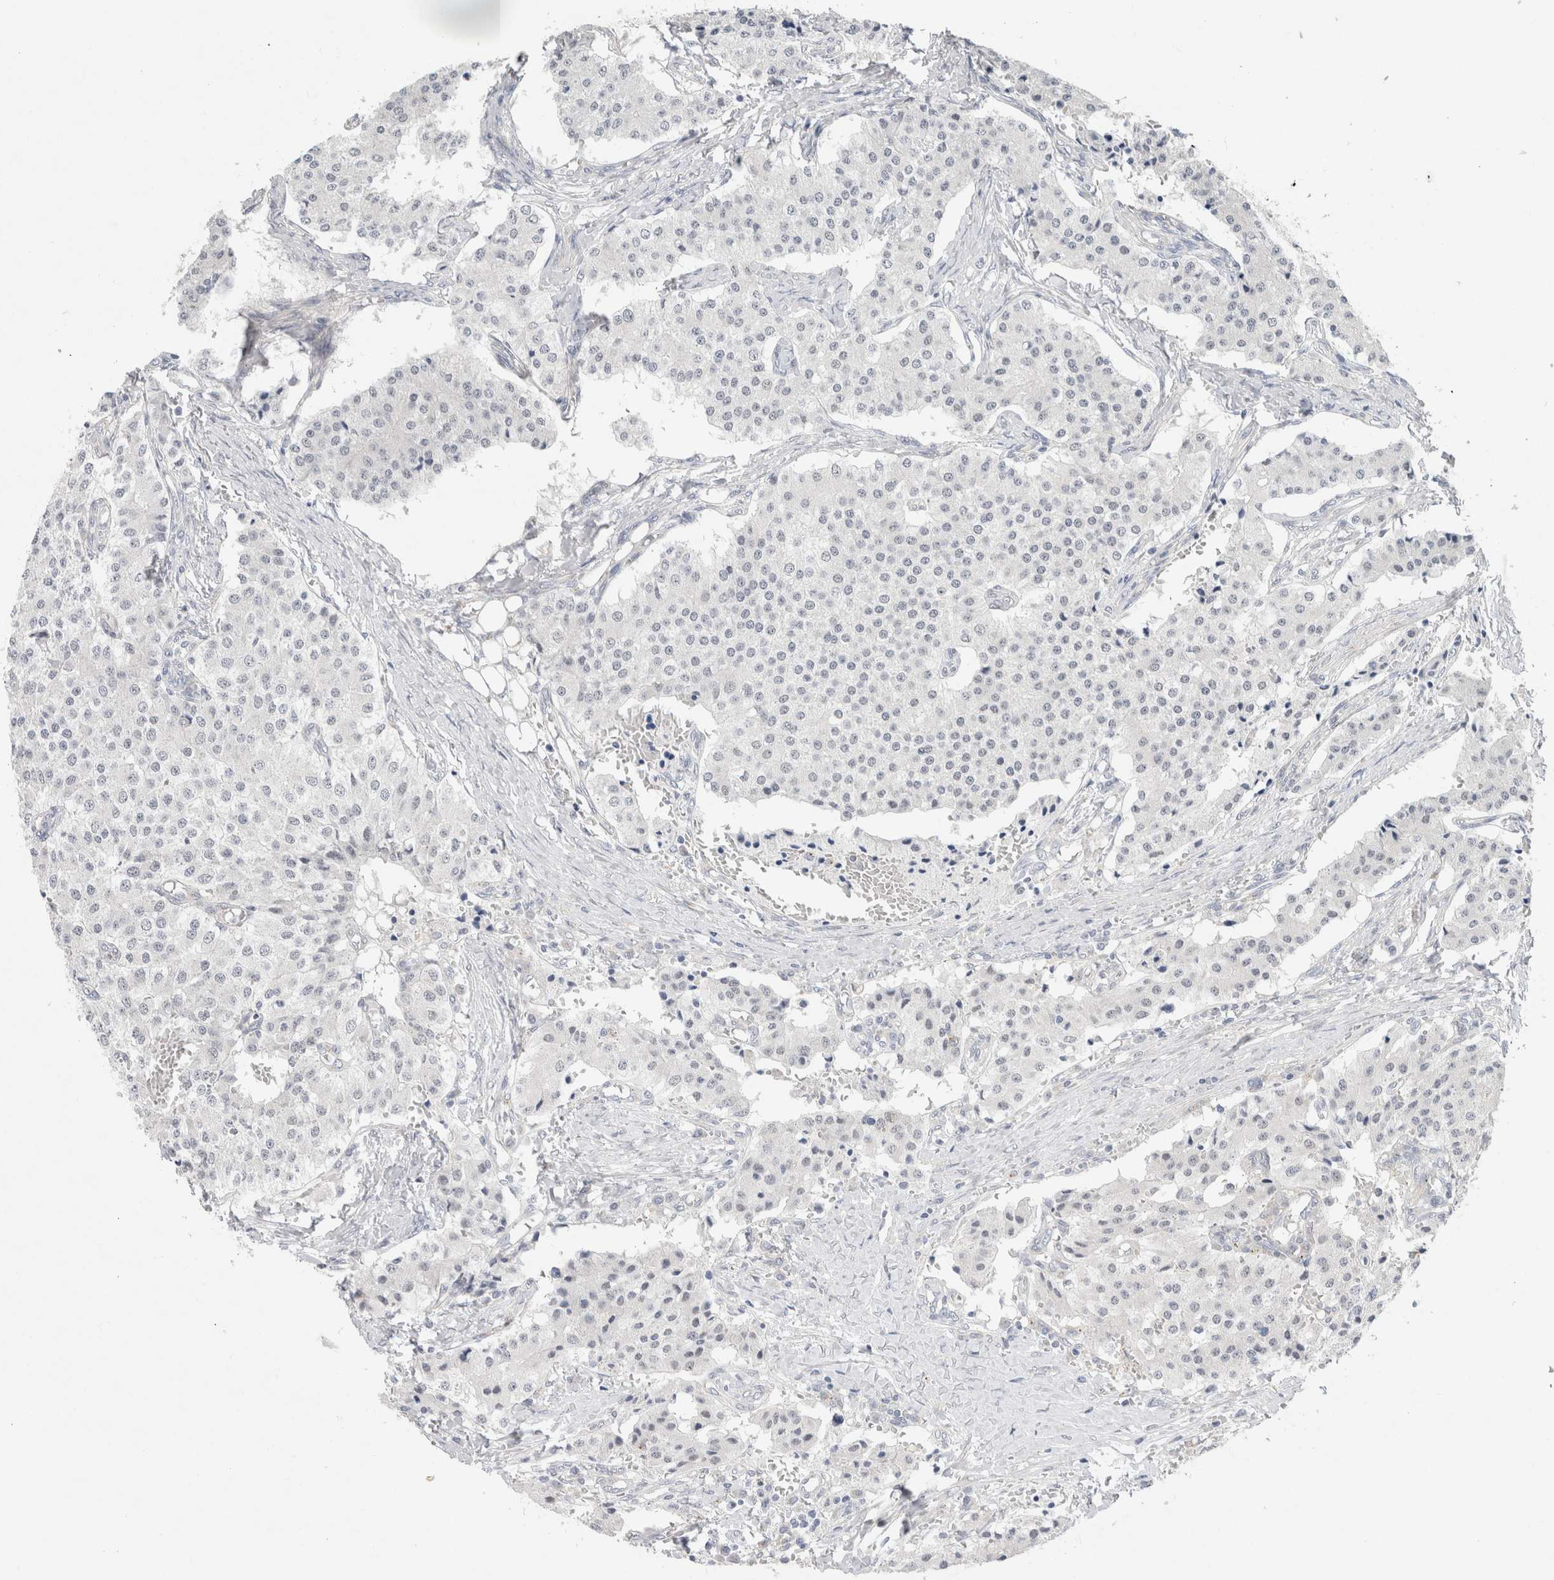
{"staining": {"intensity": "negative", "quantity": "none", "location": "none"}, "tissue": "carcinoid", "cell_type": "Tumor cells", "image_type": "cancer", "snomed": [{"axis": "morphology", "description": "Carcinoid, malignant, NOS"}, {"axis": "topography", "description": "Colon"}], "caption": "Histopathology image shows no significant protein staining in tumor cells of carcinoid.", "gene": "BICD2", "patient": {"sex": "female", "age": 52}}